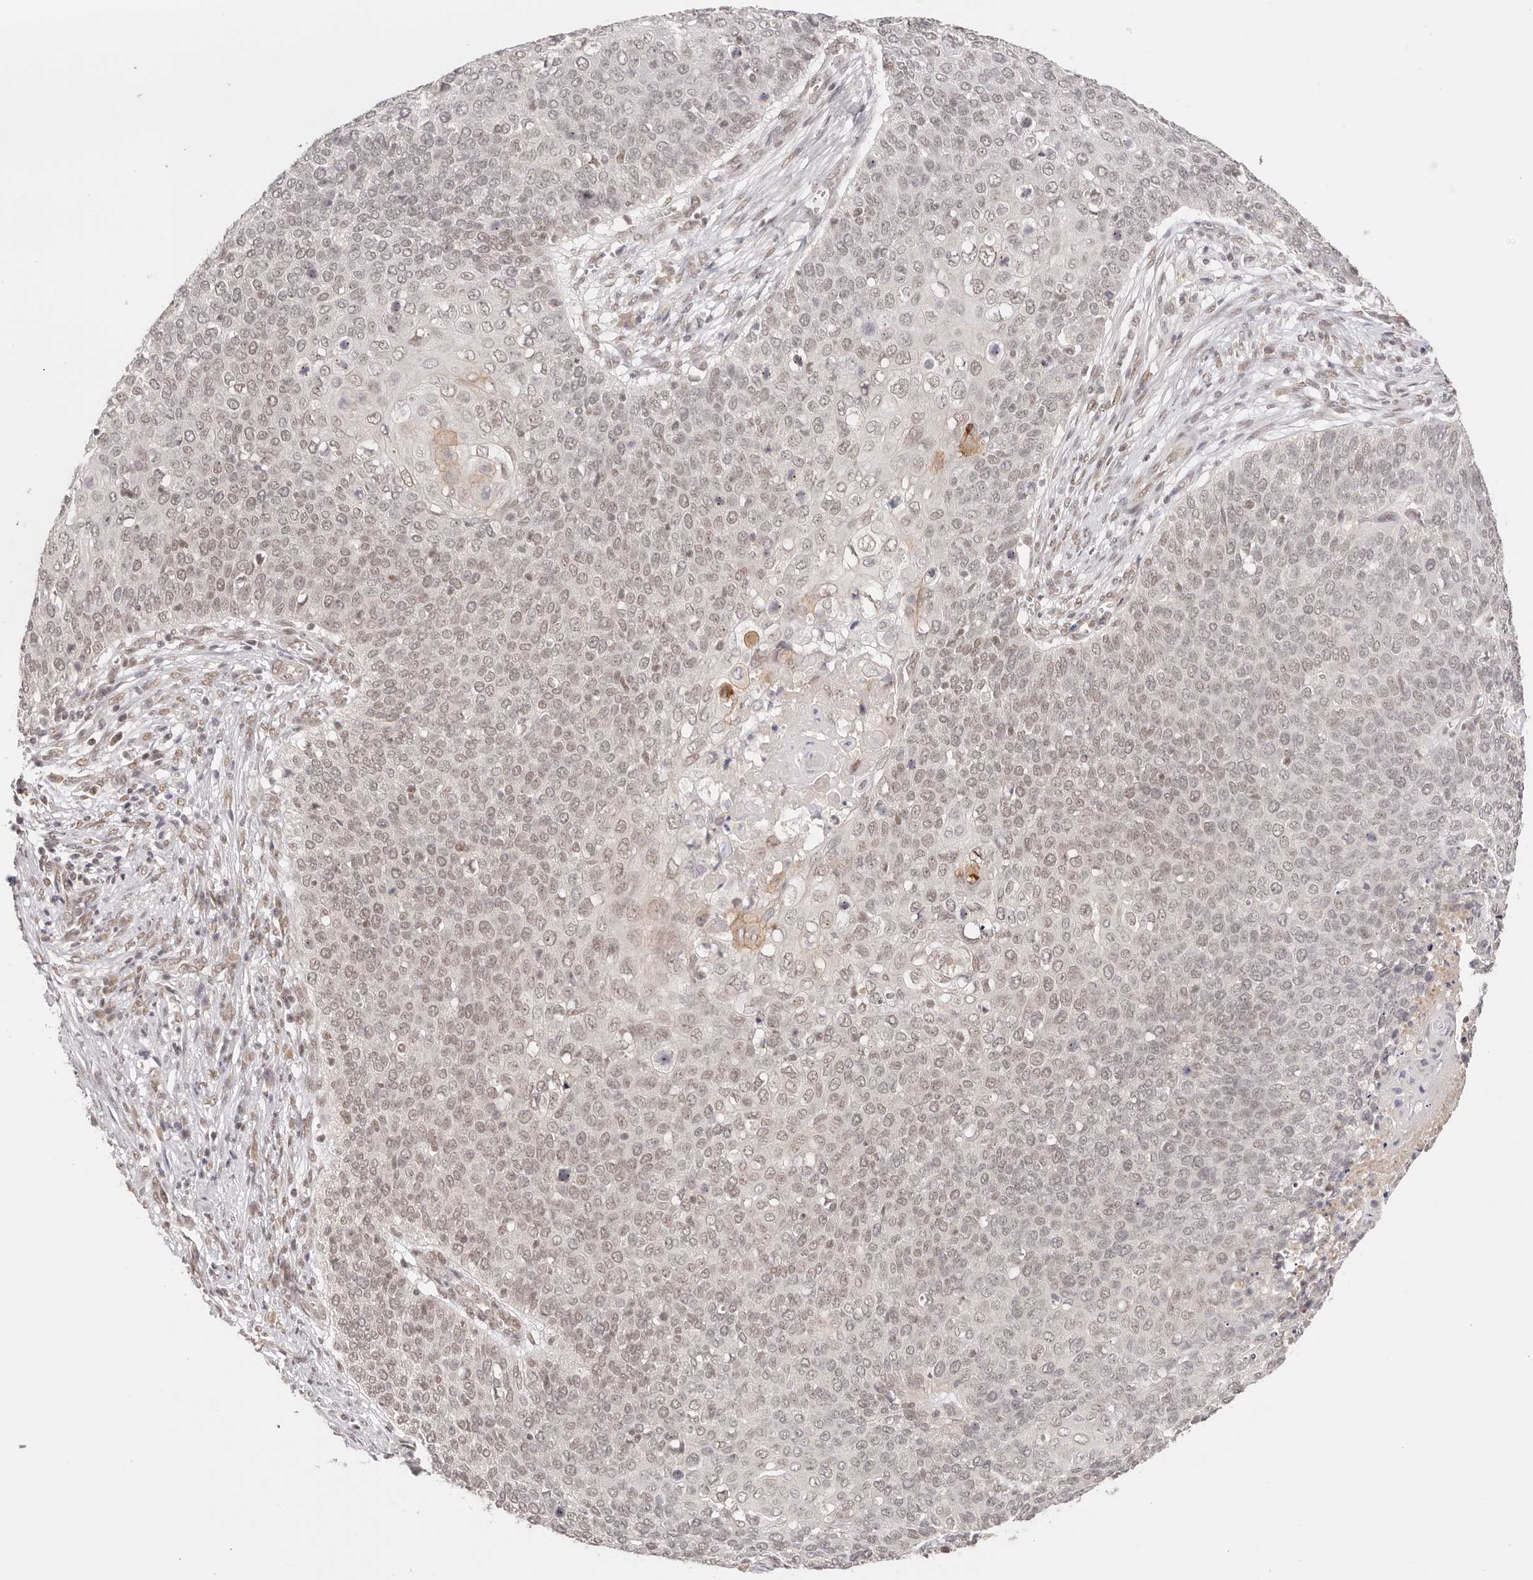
{"staining": {"intensity": "weak", "quantity": "25%-75%", "location": "nuclear"}, "tissue": "cervical cancer", "cell_type": "Tumor cells", "image_type": "cancer", "snomed": [{"axis": "morphology", "description": "Squamous cell carcinoma, NOS"}, {"axis": "topography", "description": "Cervix"}], "caption": "Weak nuclear expression for a protein is appreciated in about 25%-75% of tumor cells of cervical cancer (squamous cell carcinoma) using immunohistochemistry.", "gene": "RFC3", "patient": {"sex": "female", "age": 39}}